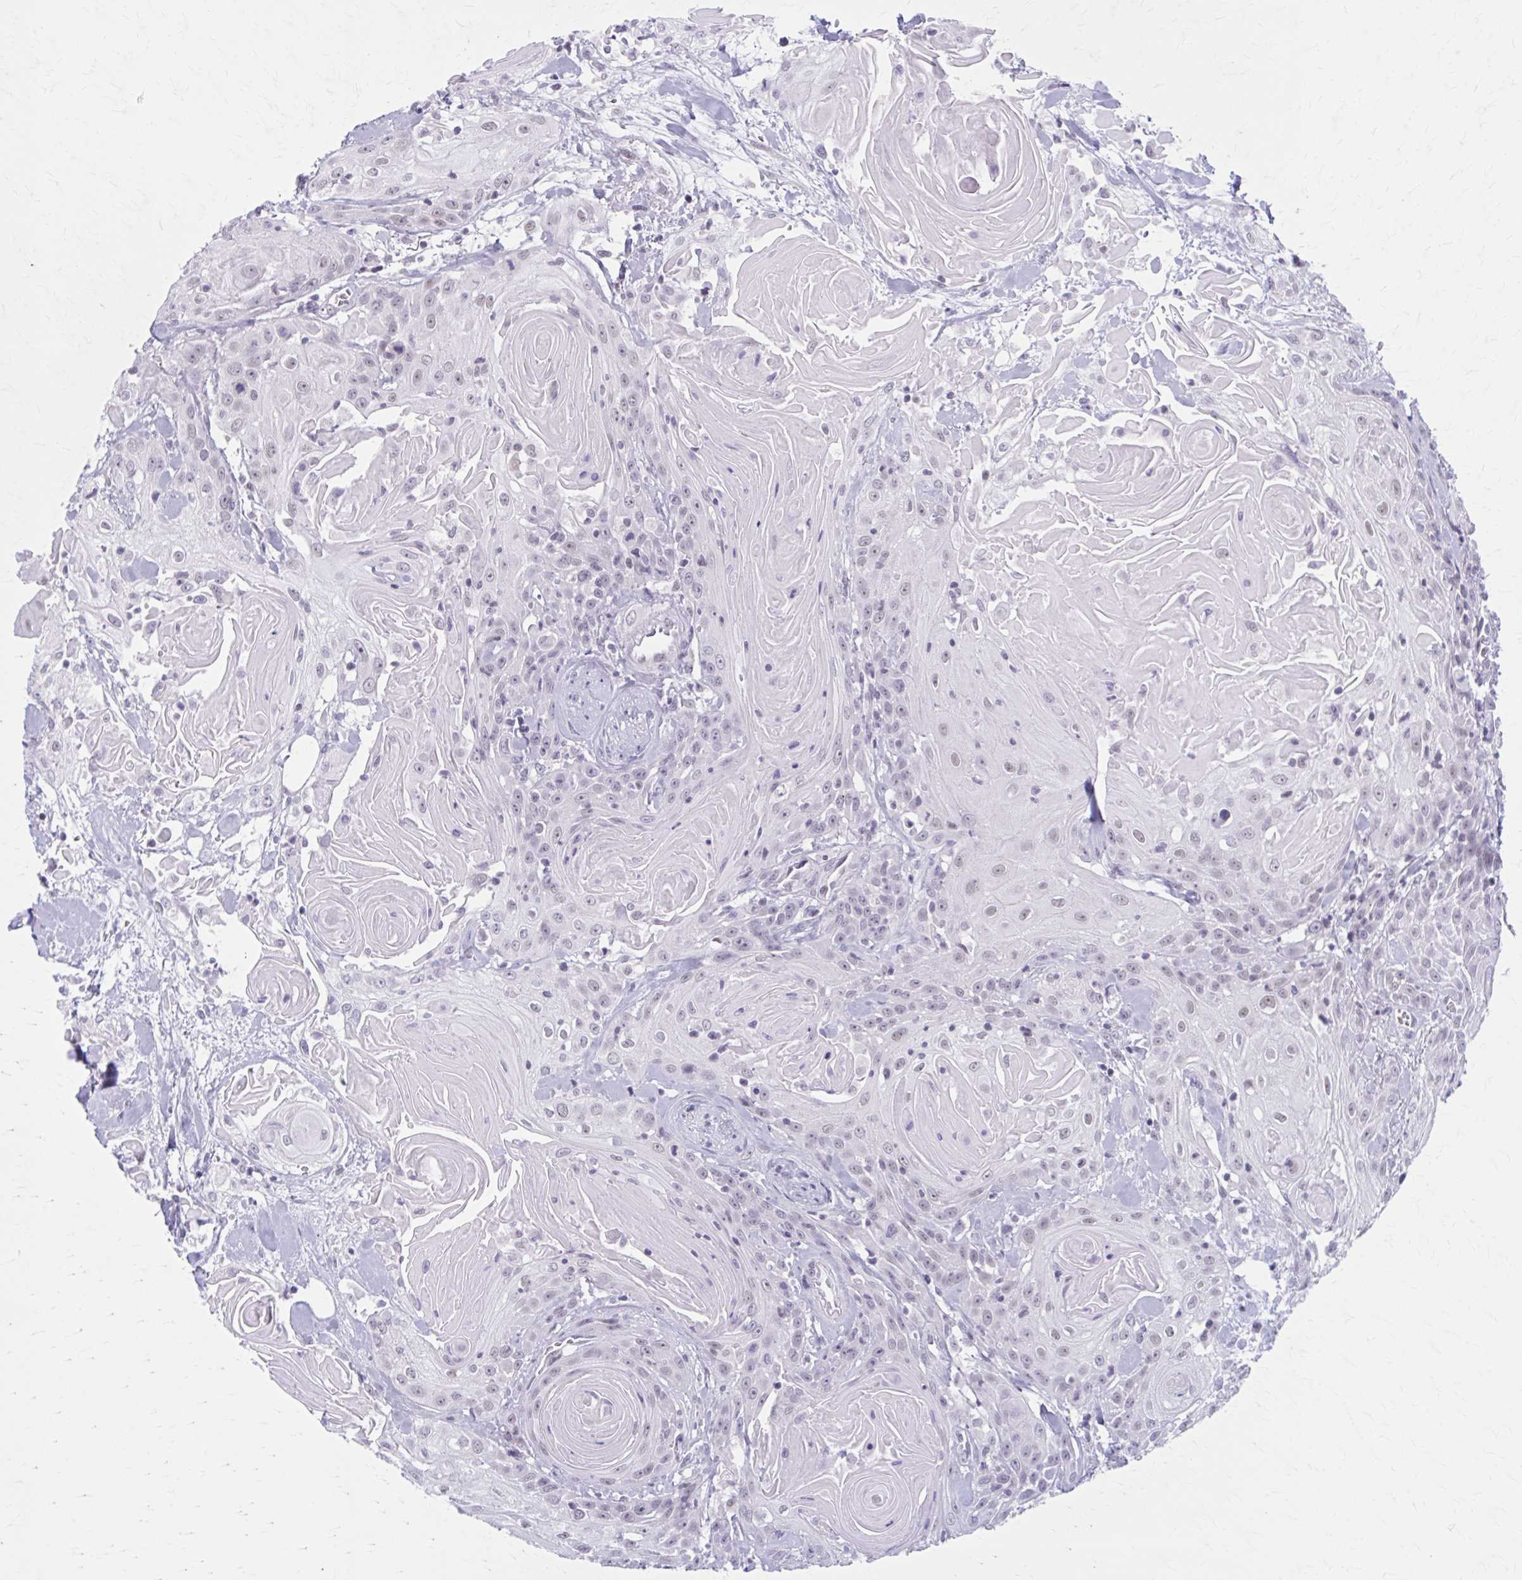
{"staining": {"intensity": "weak", "quantity": ">75%", "location": "nuclear"}, "tissue": "head and neck cancer", "cell_type": "Tumor cells", "image_type": "cancer", "snomed": [{"axis": "morphology", "description": "Squamous cell carcinoma, NOS"}, {"axis": "topography", "description": "Head-Neck"}], "caption": "Brown immunohistochemical staining in human squamous cell carcinoma (head and neck) displays weak nuclear expression in approximately >75% of tumor cells.", "gene": "CCDC105", "patient": {"sex": "female", "age": 84}}